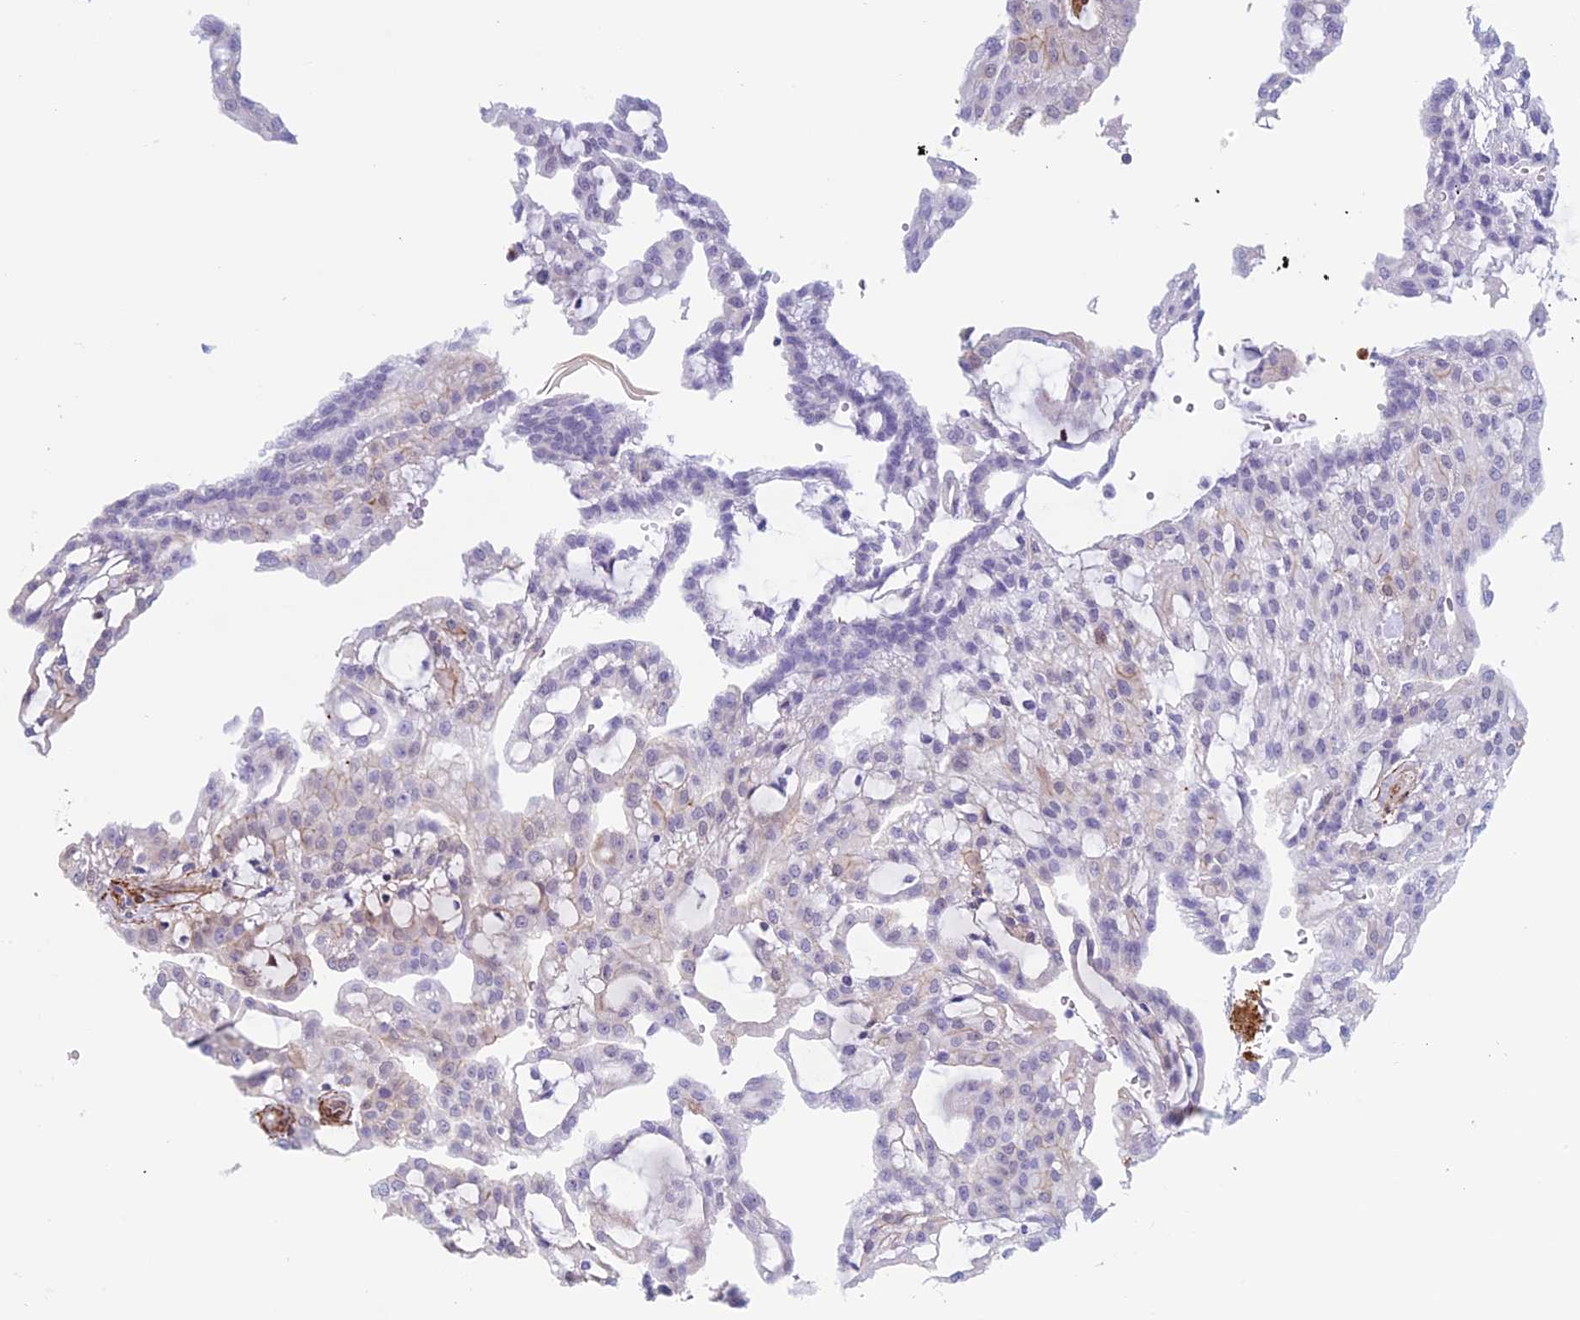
{"staining": {"intensity": "negative", "quantity": "none", "location": "none"}, "tissue": "renal cancer", "cell_type": "Tumor cells", "image_type": "cancer", "snomed": [{"axis": "morphology", "description": "Adenocarcinoma, NOS"}, {"axis": "topography", "description": "Kidney"}], "caption": "Histopathology image shows no significant protein expression in tumor cells of renal adenocarcinoma.", "gene": "ANGPTL2", "patient": {"sex": "male", "age": 63}}